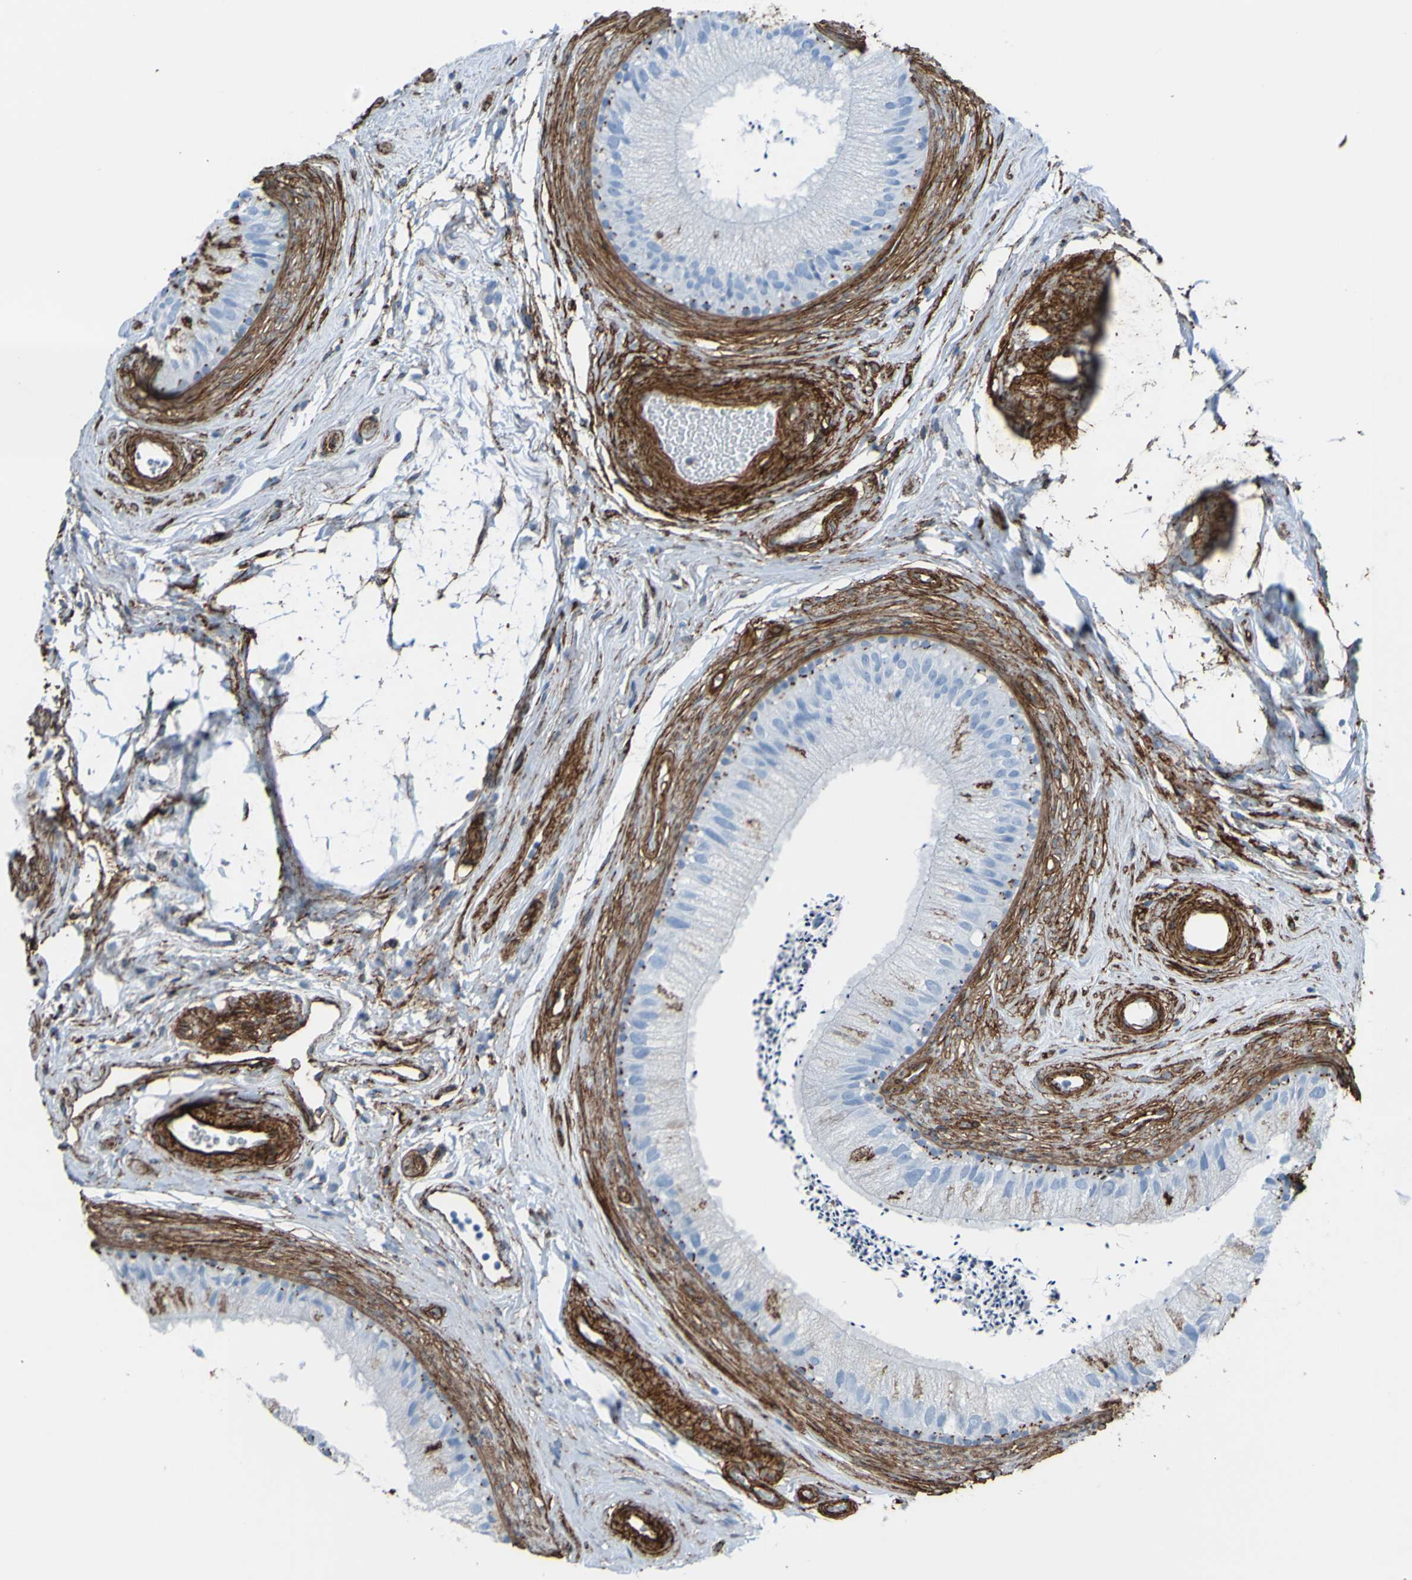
{"staining": {"intensity": "negative", "quantity": "none", "location": "none"}, "tissue": "epididymis", "cell_type": "Glandular cells", "image_type": "normal", "snomed": [{"axis": "morphology", "description": "Normal tissue, NOS"}, {"axis": "topography", "description": "Epididymis"}], "caption": "Immunohistochemical staining of normal epididymis reveals no significant positivity in glandular cells.", "gene": "COL4A2", "patient": {"sex": "male", "age": 56}}